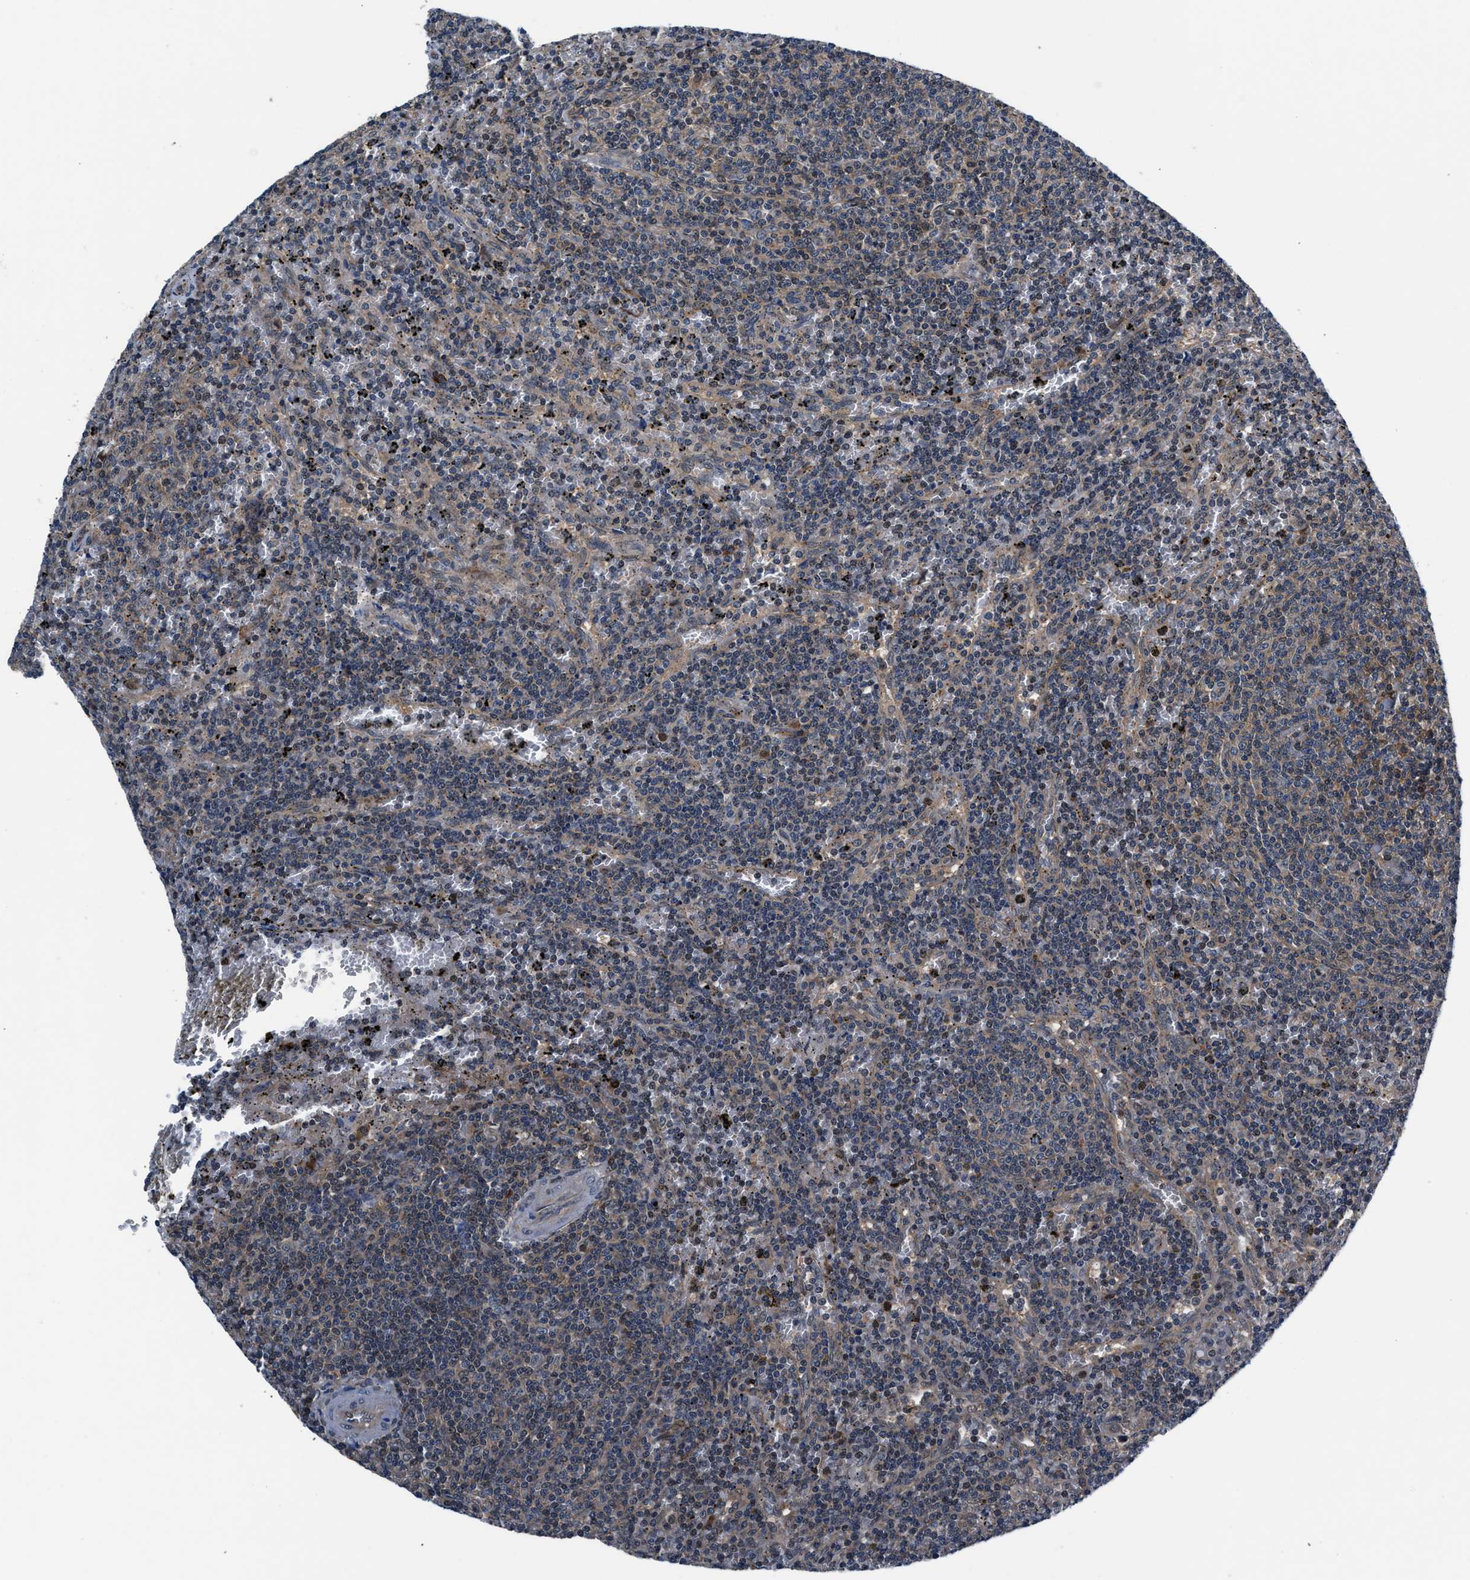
{"staining": {"intensity": "weak", "quantity": "<25%", "location": "cytoplasmic/membranous"}, "tissue": "lymphoma", "cell_type": "Tumor cells", "image_type": "cancer", "snomed": [{"axis": "morphology", "description": "Malignant lymphoma, non-Hodgkin's type, Low grade"}, {"axis": "topography", "description": "Spleen"}], "caption": "Micrograph shows no protein expression in tumor cells of lymphoma tissue. (DAB IHC visualized using brightfield microscopy, high magnification).", "gene": "PRPSAP2", "patient": {"sex": "female", "age": 50}}